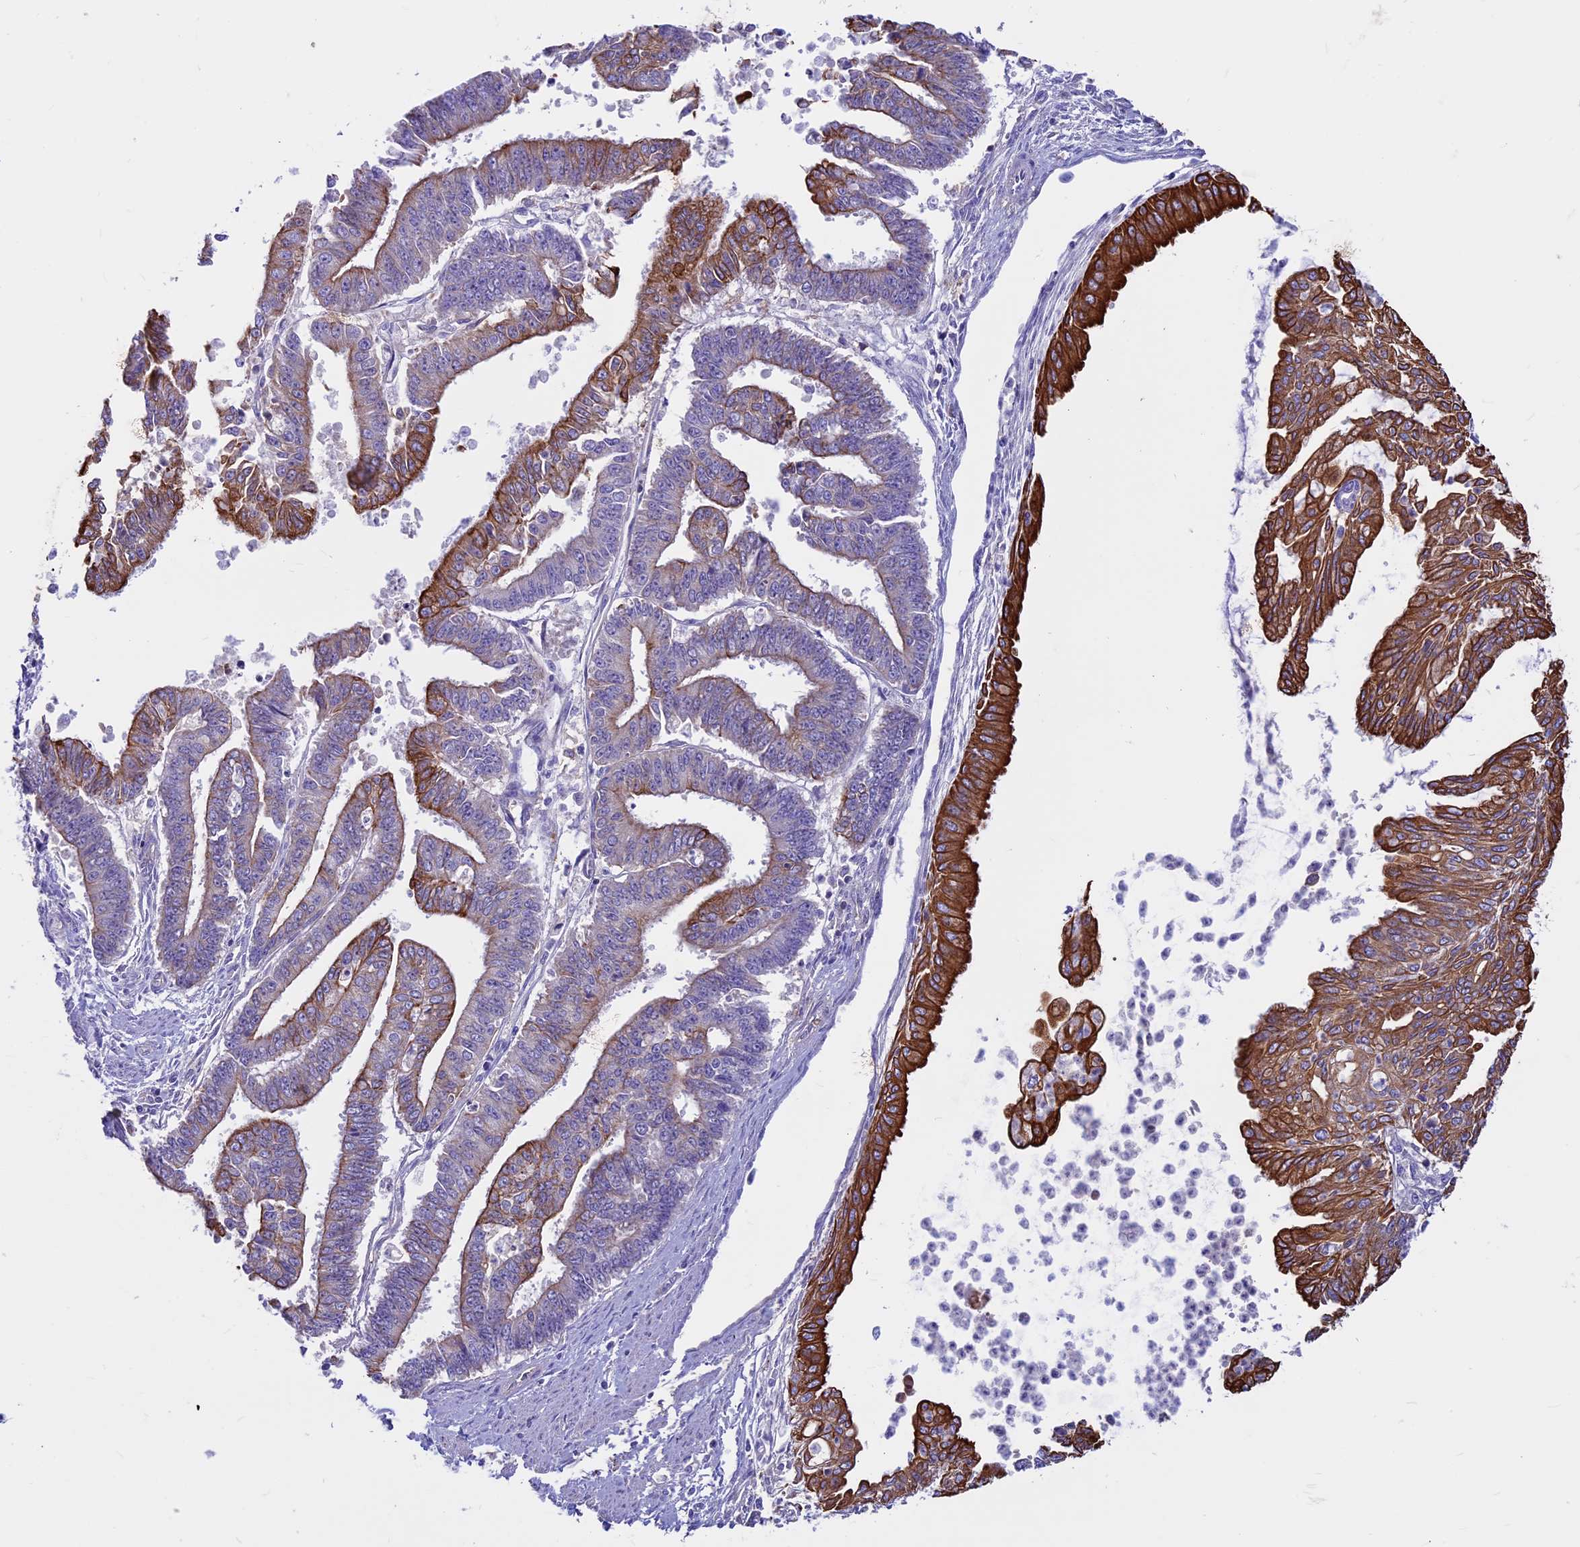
{"staining": {"intensity": "strong", "quantity": "25%-75%", "location": "cytoplasmic/membranous"}, "tissue": "endometrial cancer", "cell_type": "Tumor cells", "image_type": "cancer", "snomed": [{"axis": "morphology", "description": "Adenocarcinoma, NOS"}, {"axis": "topography", "description": "Endometrium"}], "caption": "Tumor cells display high levels of strong cytoplasmic/membranous positivity in approximately 25%-75% of cells in adenocarcinoma (endometrial).", "gene": "CDAN1", "patient": {"sex": "female", "age": 73}}